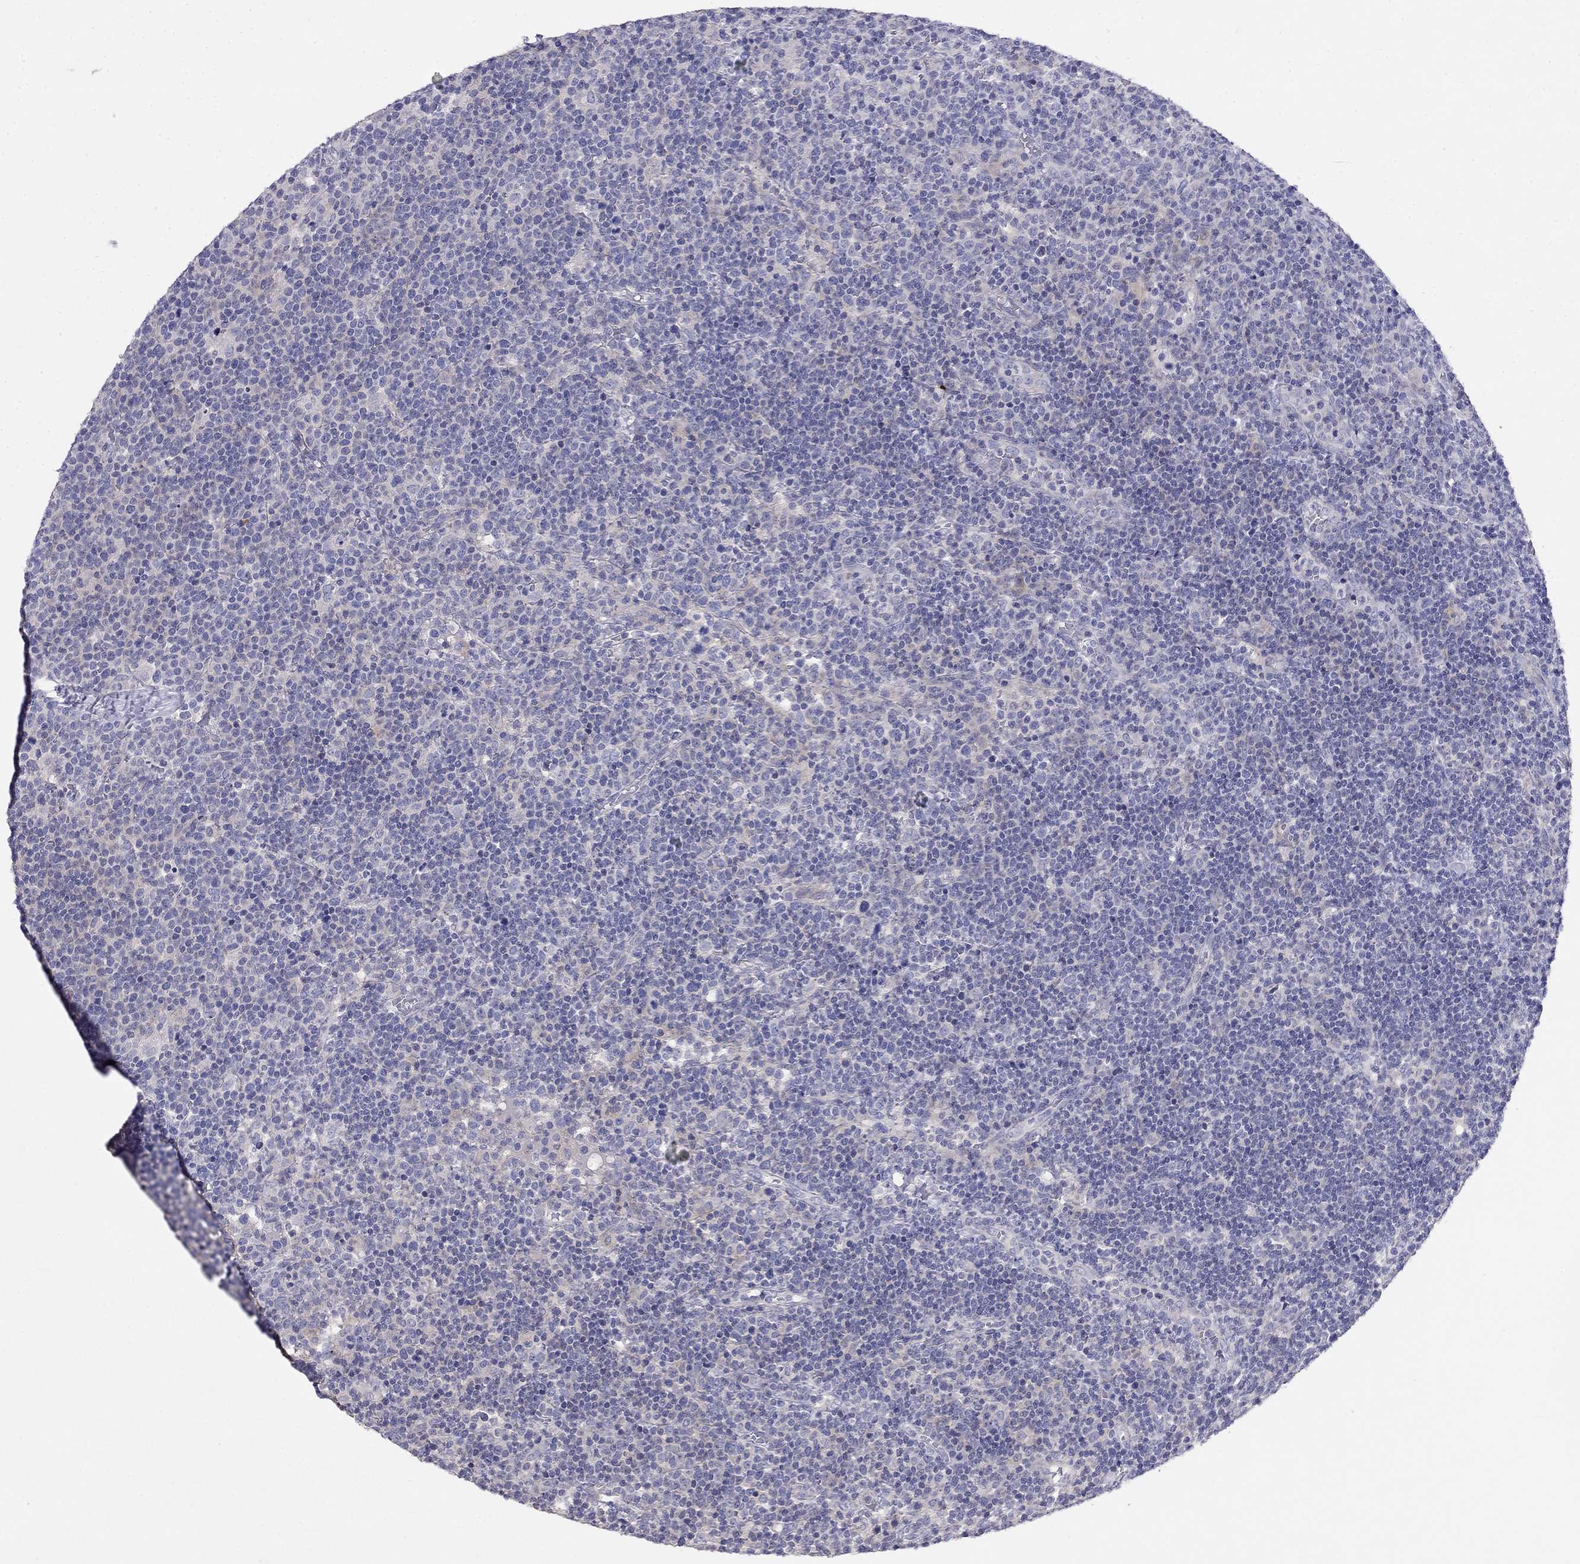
{"staining": {"intensity": "negative", "quantity": "none", "location": "none"}, "tissue": "lymphoma", "cell_type": "Tumor cells", "image_type": "cancer", "snomed": [{"axis": "morphology", "description": "Malignant lymphoma, non-Hodgkin's type, High grade"}, {"axis": "topography", "description": "Lymph node"}], "caption": "An IHC micrograph of high-grade malignant lymphoma, non-Hodgkin's type is shown. There is no staining in tumor cells of high-grade malignant lymphoma, non-Hodgkin's type.", "gene": "LY6H", "patient": {"sex": "male", "age": 61}}